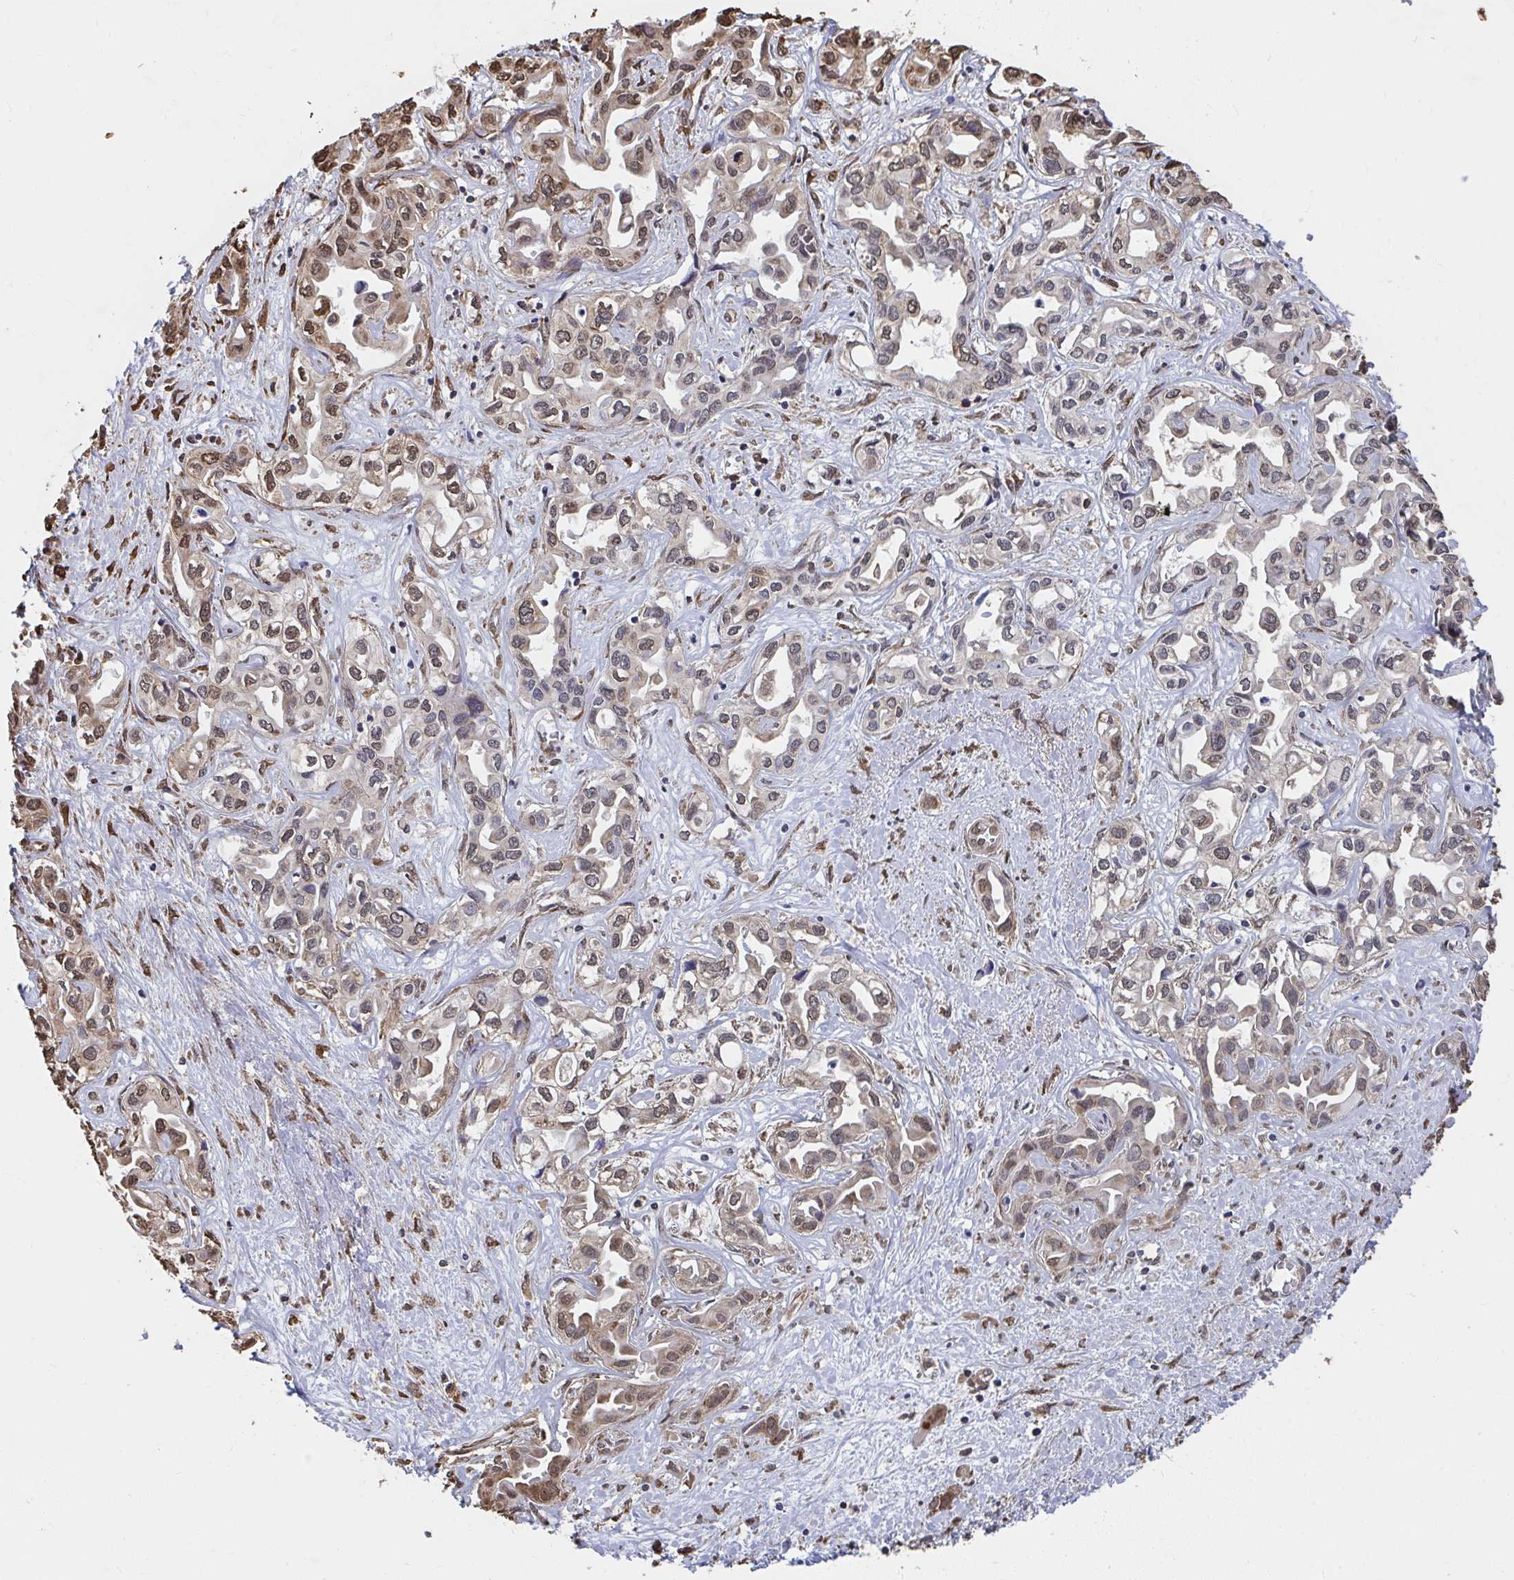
{"staining": {"intensity": "moderate", "quantity": ">75%", "location": "nuclear"}, "tissue": "liver cancer", "cell_type": "Tumor cells", "image_type": "cancer", "snomed": [{"axis": "morphology", "description": "Cholangiocarcinoma"}, {"axis": "topography", "description": "Liver"}], "caption": "Protein staining of liver cancer (cholangiocarcinoma) tissue shows moderate nuclear staining in about >75% of tumor cells.", "gene": "SYNCRIP", "patient": {"sex": "female", "age": 64}}